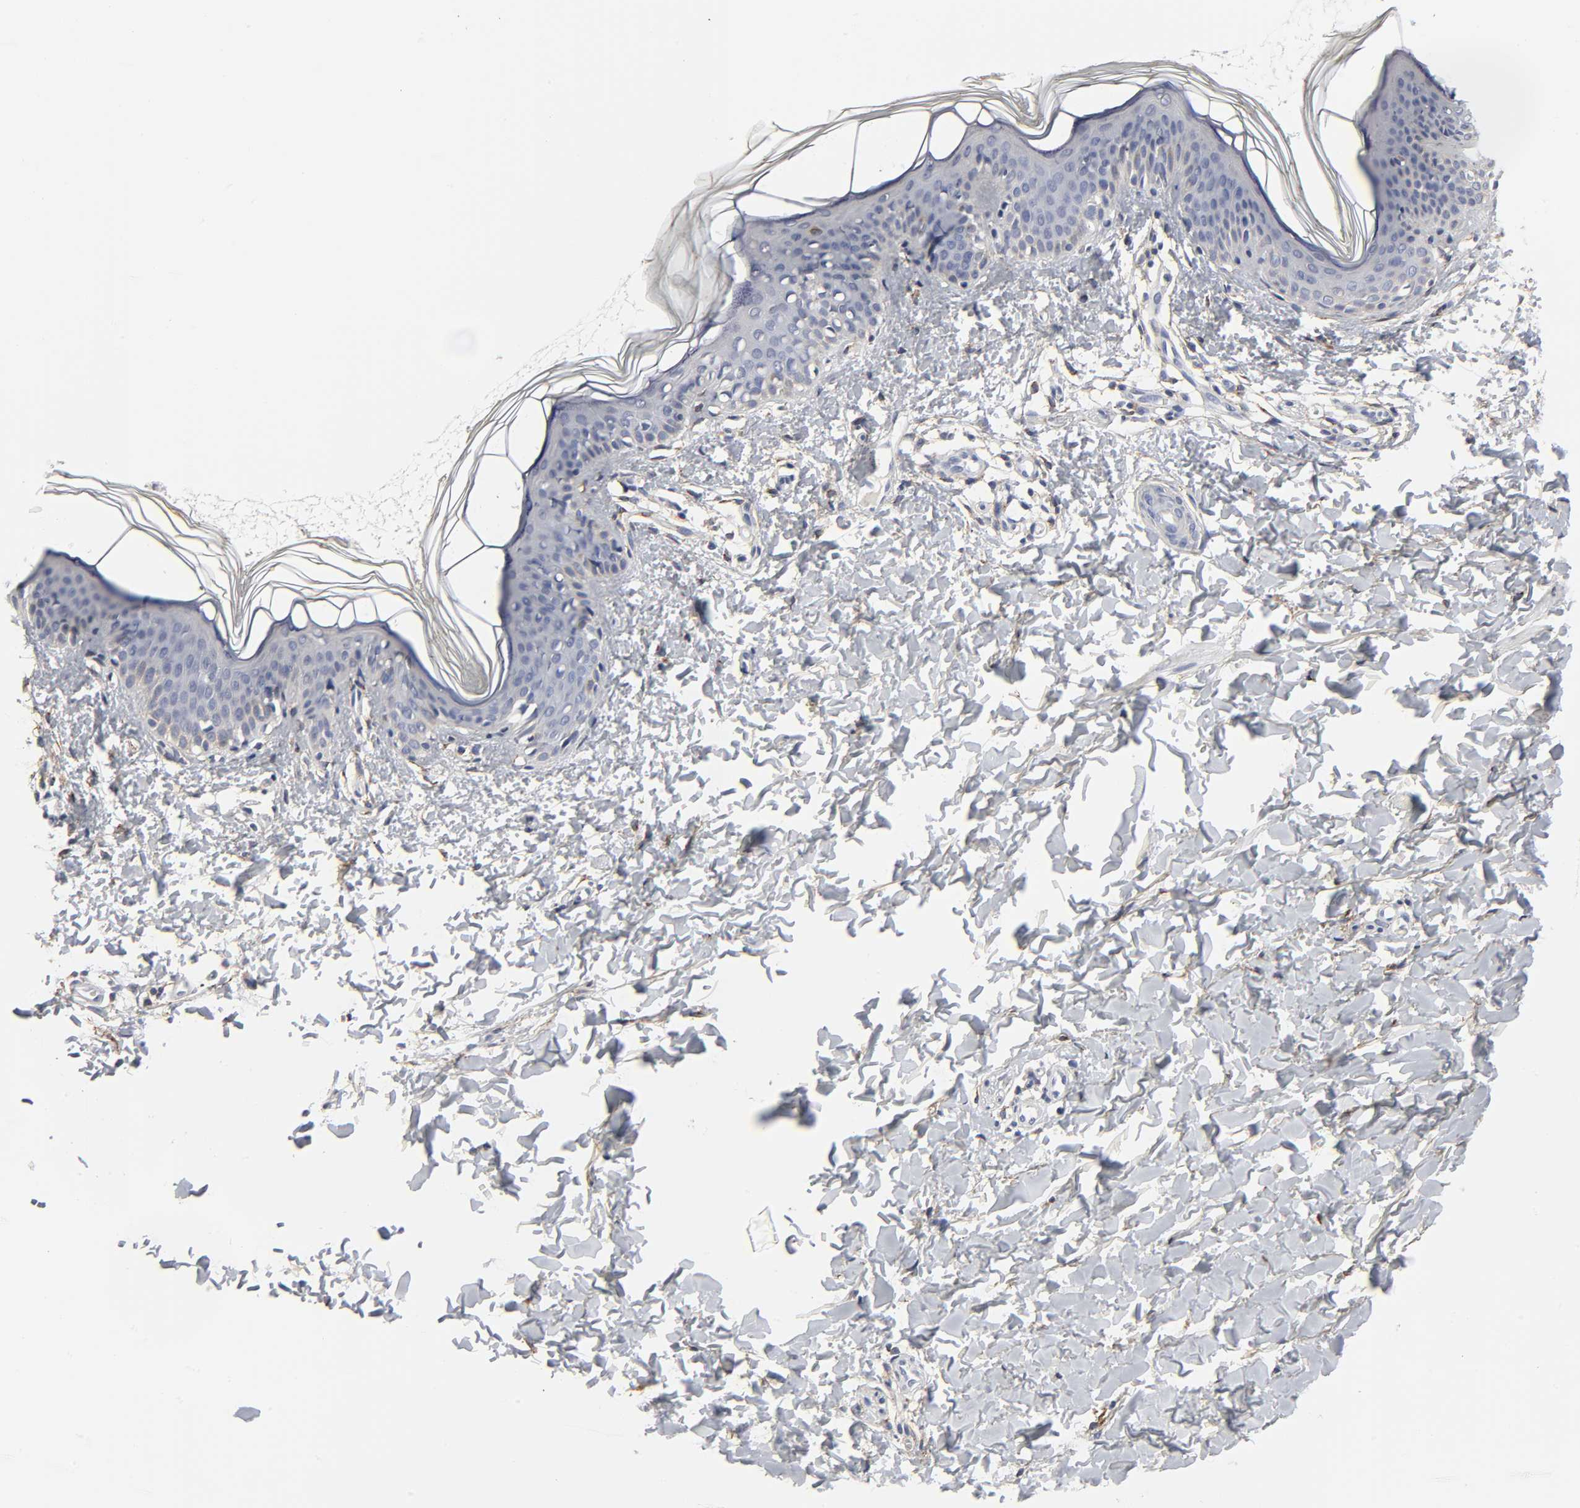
{"staining": {"intensity": "moderate", "quantity": ">75%", "location": "cytoplasmic/membranous"}, "tissue": "skin", "cell_type": "Fibroblasts", "image_type": "normal", "snomed": [{"axis": "morphology", "description": "Normal tissue, NOS"}, {"axis": "topography", "description": "Skin"}], "caption": "The micrograph shows a brown stain indicating the presence of a protein in the cytoplasmic/membranous of fibroblasts in skin. The staining is performed using DAB brown chromogen to label protein expression. The nuclei are counter-stained blue using hematoxylin.", "gene": "LRP1", "patient": {"sex": "female", "age": 19}}